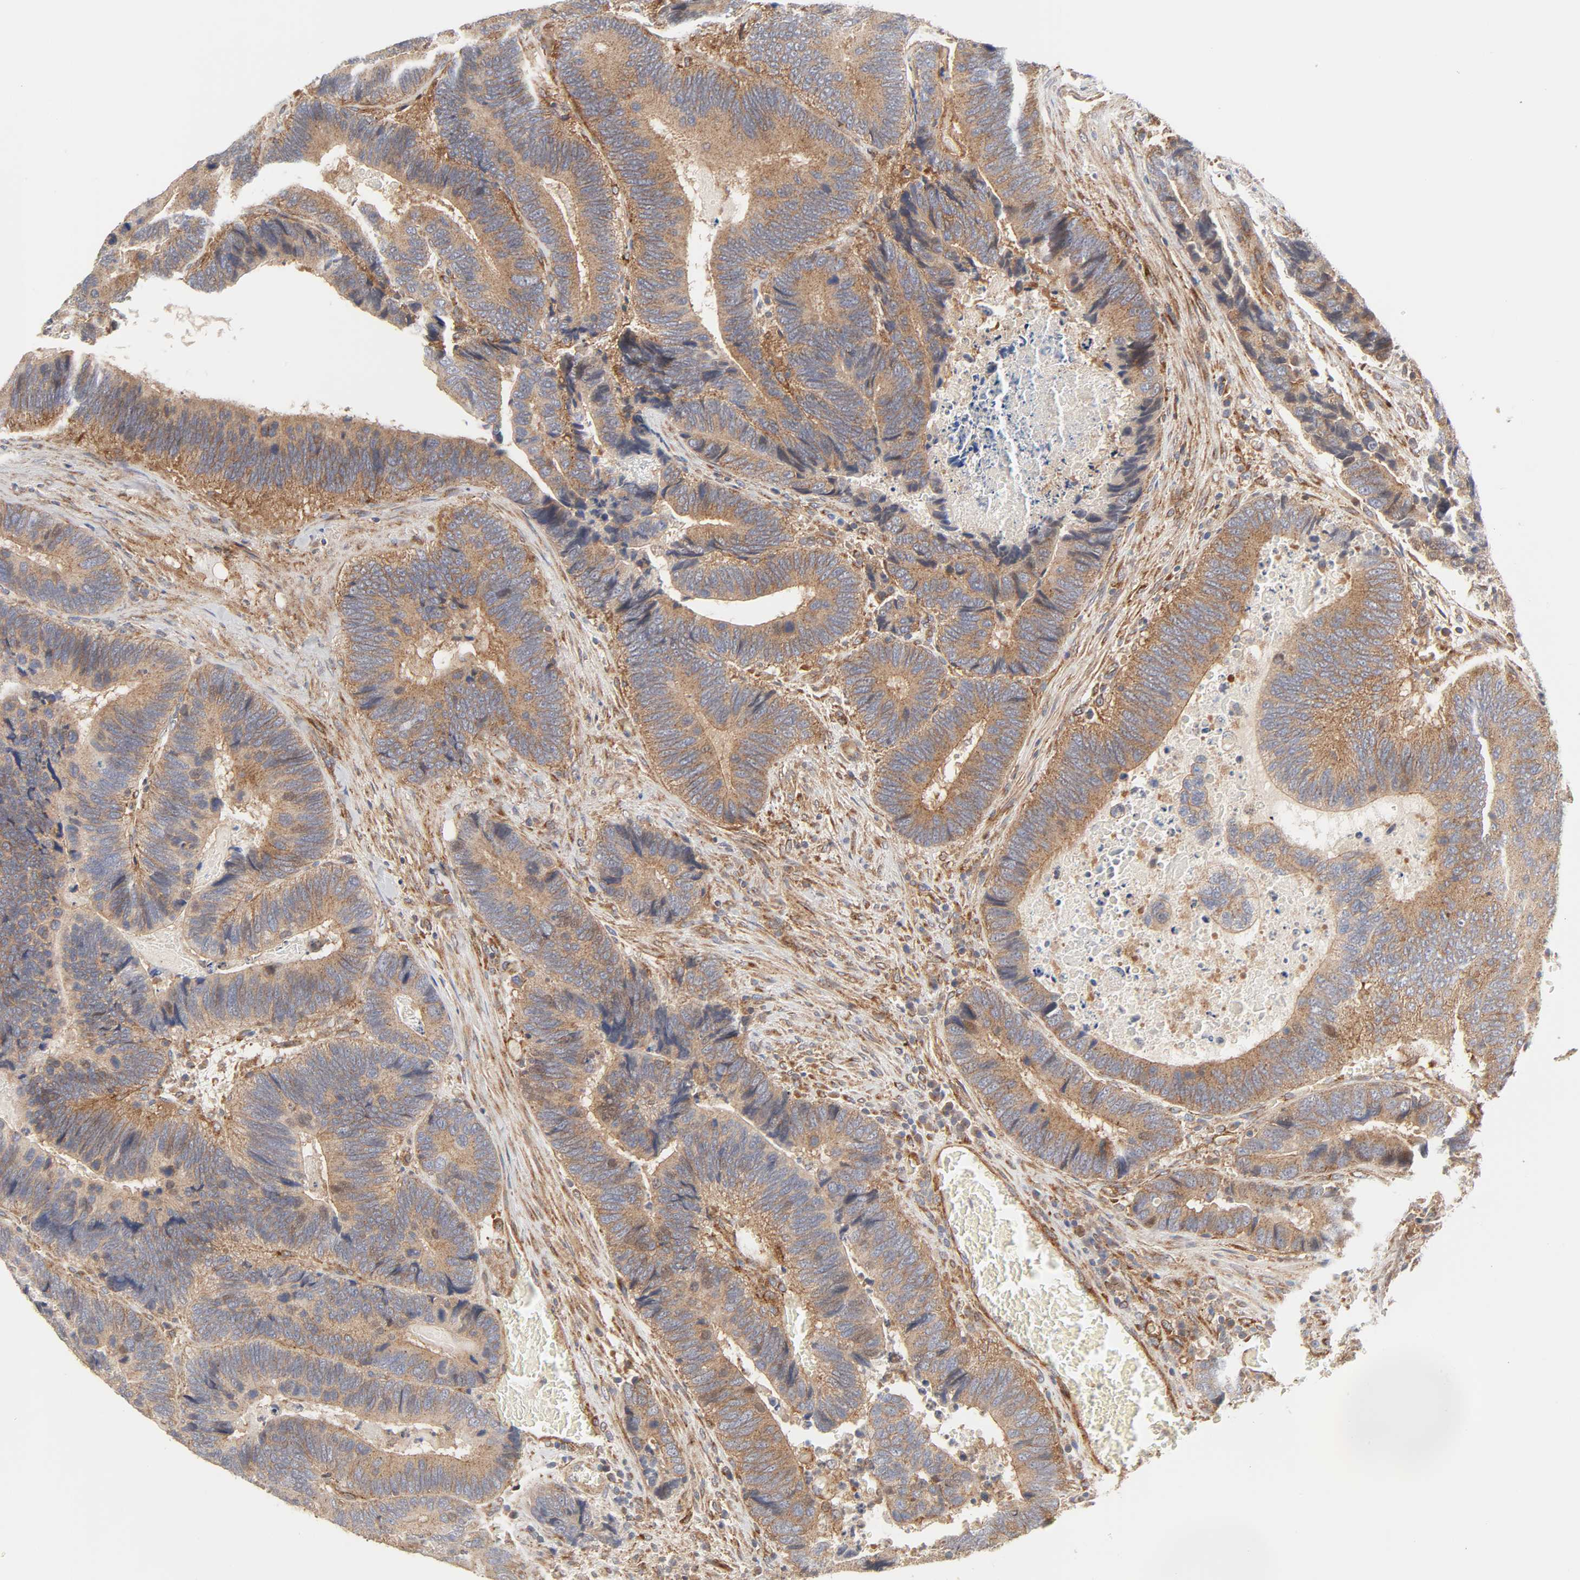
{"staining": {"intensity": "moderate", "quantity": ">75%", "location": "cytoplasmic/membranous"}, "tissue": "colorectal cancer", "cell_type": "Tumor cells", "image_type": "cancer", "snomed": [{"axis": "morphology", "description": "Adenocarcinoma, NOS"}, {"axis": "topography", "description": "Colon"}], "caption": "Immunohistochemical staining of colorectal cancer exhibits medium levels of moderate cytoplasmic/membranous protein expression in approximately >75% of tumor cells.", "gene": "AP2A1", "patient": {"sex": "male", "age": 72}}